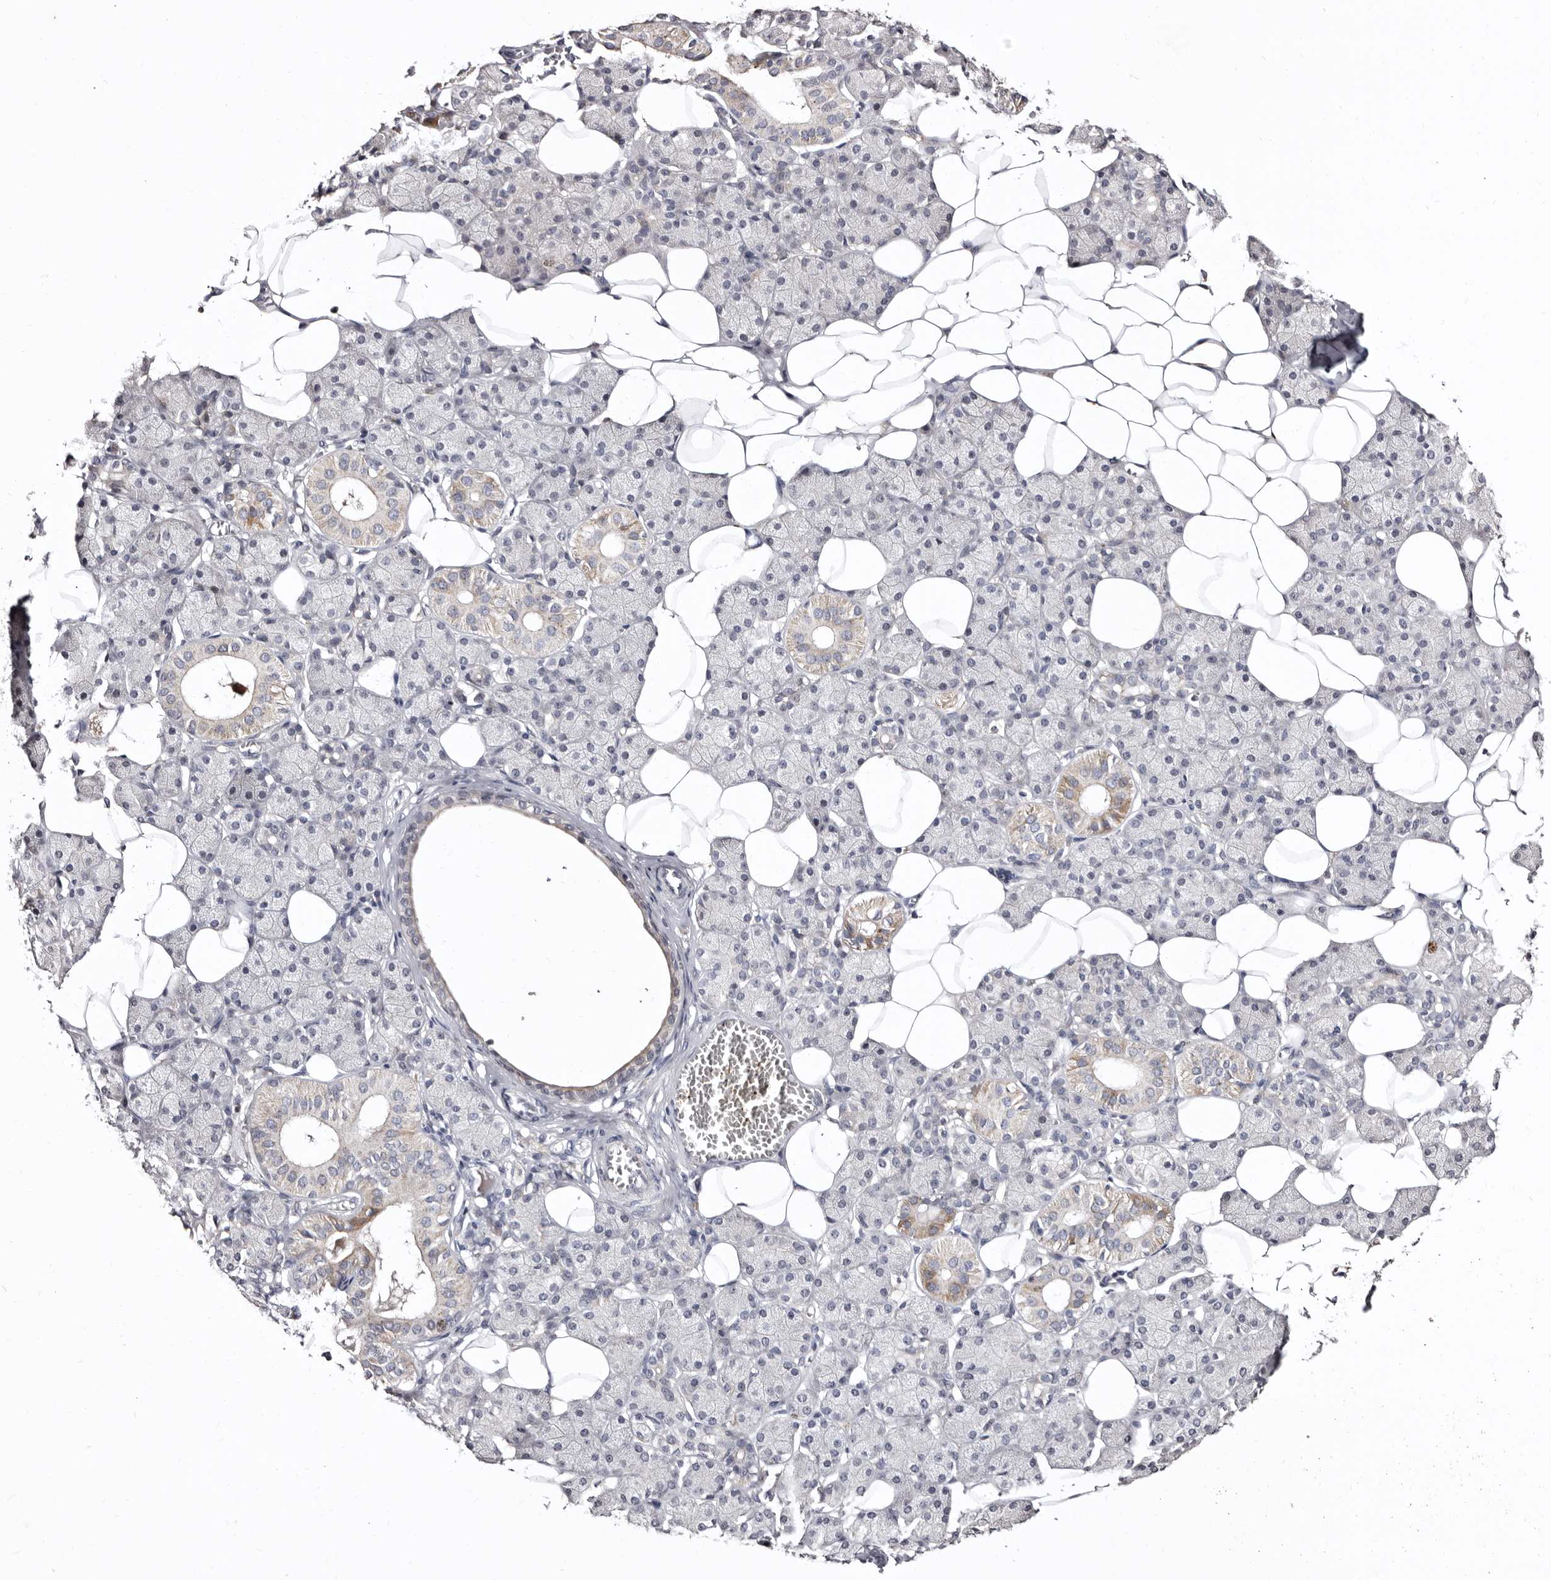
{"staining": {"intensity": "weak", "quantity": "<25%", "location": "cytoplasmic/membranous"}, "tissue": "salivary gland", "cell_type": "Glandular cells", "image_type": "normal", "snomed": [{"axis": "morphology", "description": "Normal tissue, NOS"}, {"axis": "topography", "description": "Salivary gland"}], "caption": "This is a histopathology image of immunohistochemistry staining of benign salivary gland, which shows no staining in glandular cells. (DAB IHC, high magnification).", "gene": "CDCA8", "patient": {"sex": "female", "age": 33}}